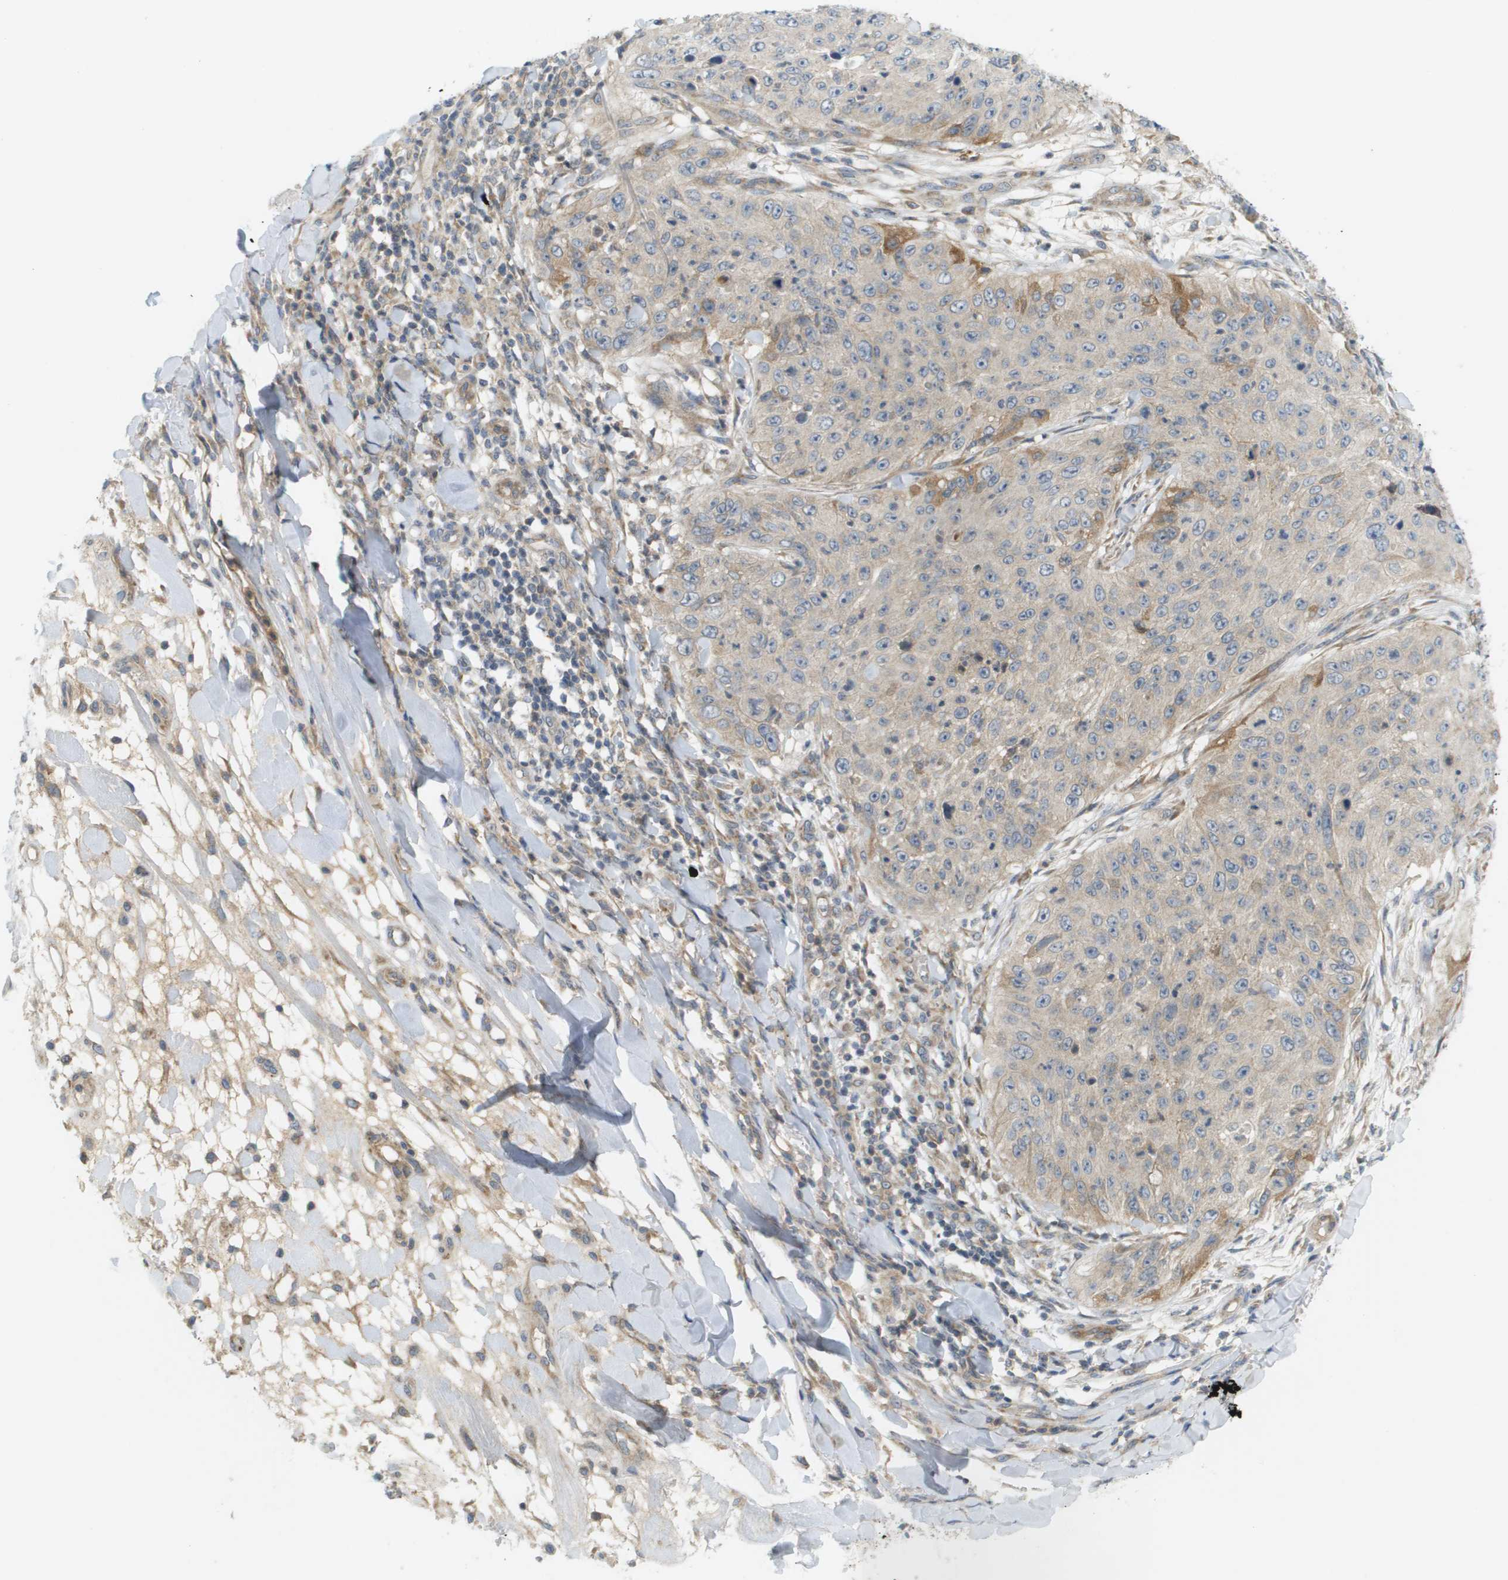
{"staining": {"intensity": "moderate", "quantity": "<25%", "location": "cytoplasmic/membranous"}, "tissue": "skin cancer", "cell_type": "Tumor cells", "image_type": "cancer", "snomed": [{"axis": "morphology", "description": "Squamous cell carcinoma, NOS"}, {"axis": "topography", "description": "Skin"}], "caption": "Moderate cytoplasmic/membranous positivity is seen in approximately <25% of tumor cells in skin cancer. The staining was performed using DAB (3,3'-diaminobenzidine) to visualize the protein expression in brown, while the nuclei were stained in blue with hematoxylin (Magnification: 20x).", "gene": "PROC", "patient": {"sex": "female", "age": 80}}